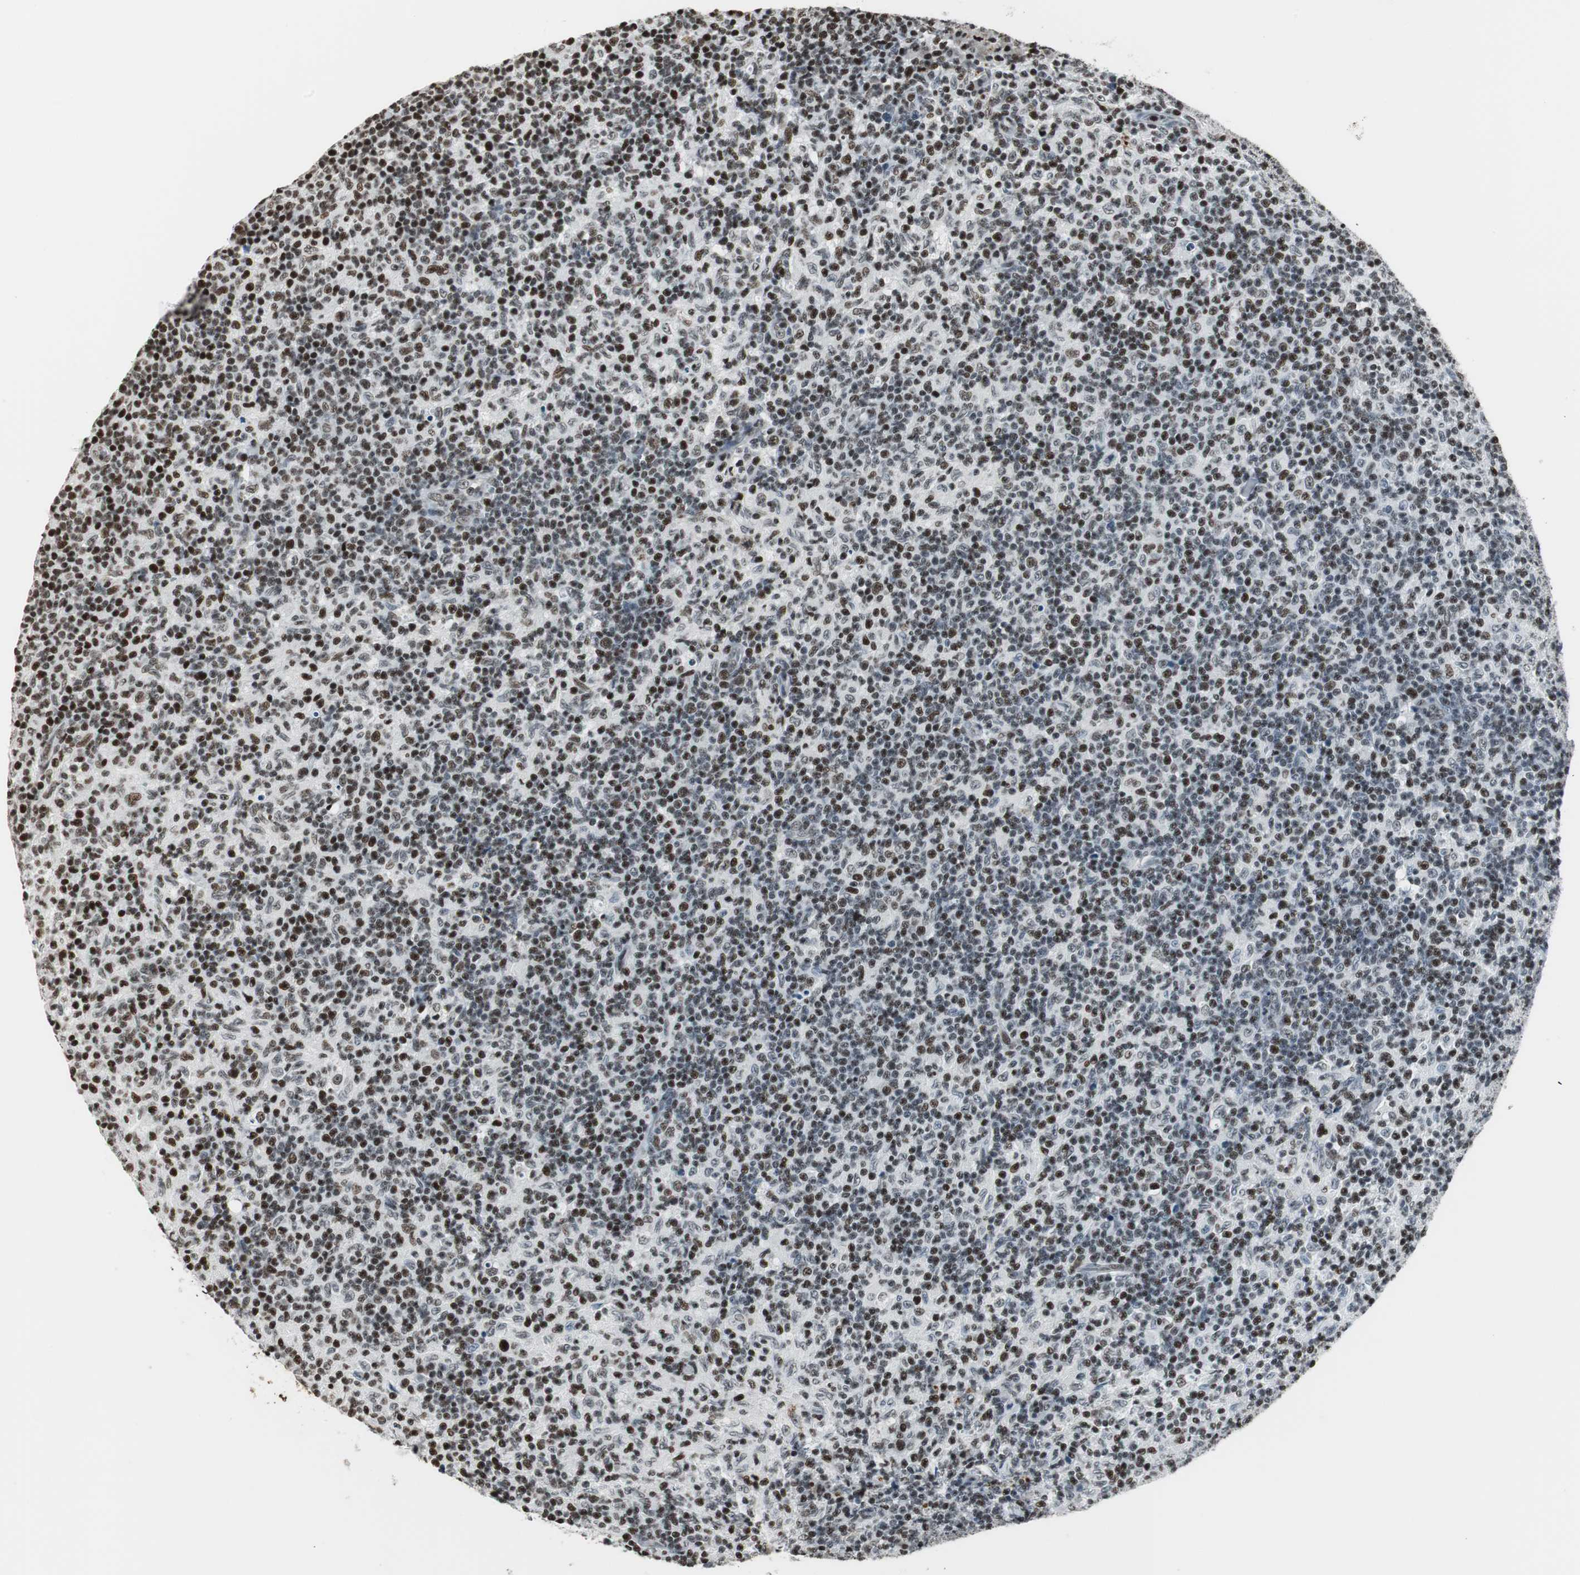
{"staining": {"intensity": "strong", "quantity": ">75%", "location": "nuclear"}, "tissue": "lymph node", "cell_type": "Germinal center cells", "image_type": "normal", "snomed": [{"axis": "morphology", "description": "Normal tissue, NOS"}, {"axis": "morphology", "description": "Inflammation, NOS"}, {"axis": "topography", "description": "Lymph node"}], "caption": "High-power microscopy captured an immunohistochemistry histopathology image of benign lymph node, revealing strong nuclear expression in about >75% of germinal center cells. (brown staining indicates protein expression, while blue staining denotes nuclei).", "gene": "RBBP4", "patient": {"sex": "male", "age": 55}}